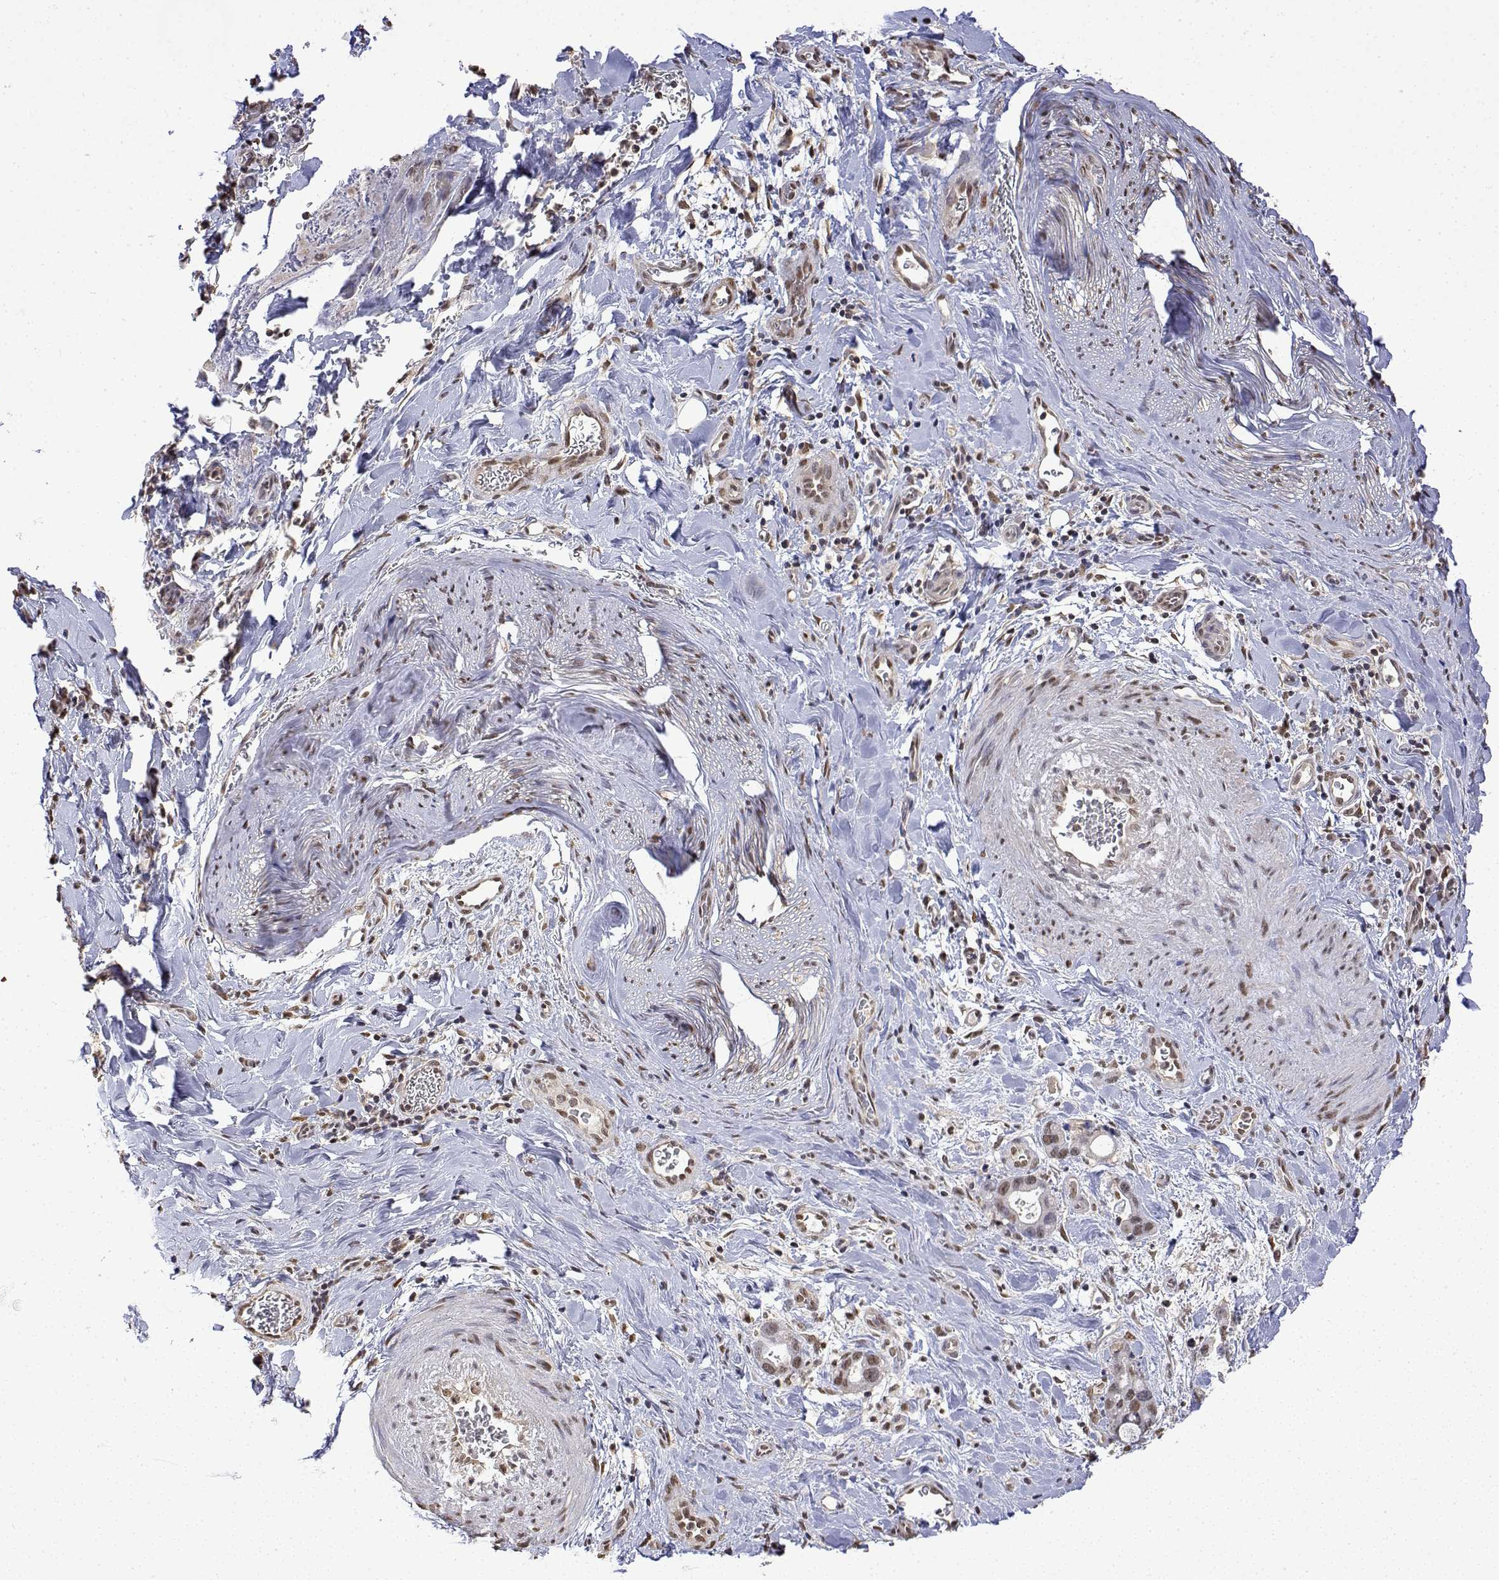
{"staining": {"intensity": "moderate", "quantity": ">75%", "location": "nuclear"}, "tissue": "stomach cancer", "cell_type": "Tumor cells", "image_type": "cancer", "snomed": [{"axis": "morphology", "description": "Normal tissue, NOS"}, {"axis": "morphology", "description": "Adenocarcinoma, NOS"}, {"axis": "topography", "description": "Esophagus"}, {"axis": "topography", "description": "Stomach, upper"}], "caption": "Approximately >75% of tumor cells in adenocarcinoma (stomach) display moderate nuclear protein positivity as visualized by brown immunohistochemical staining.", "gene": "TPI1", "patient": {"sex": "male", "age": 74}}